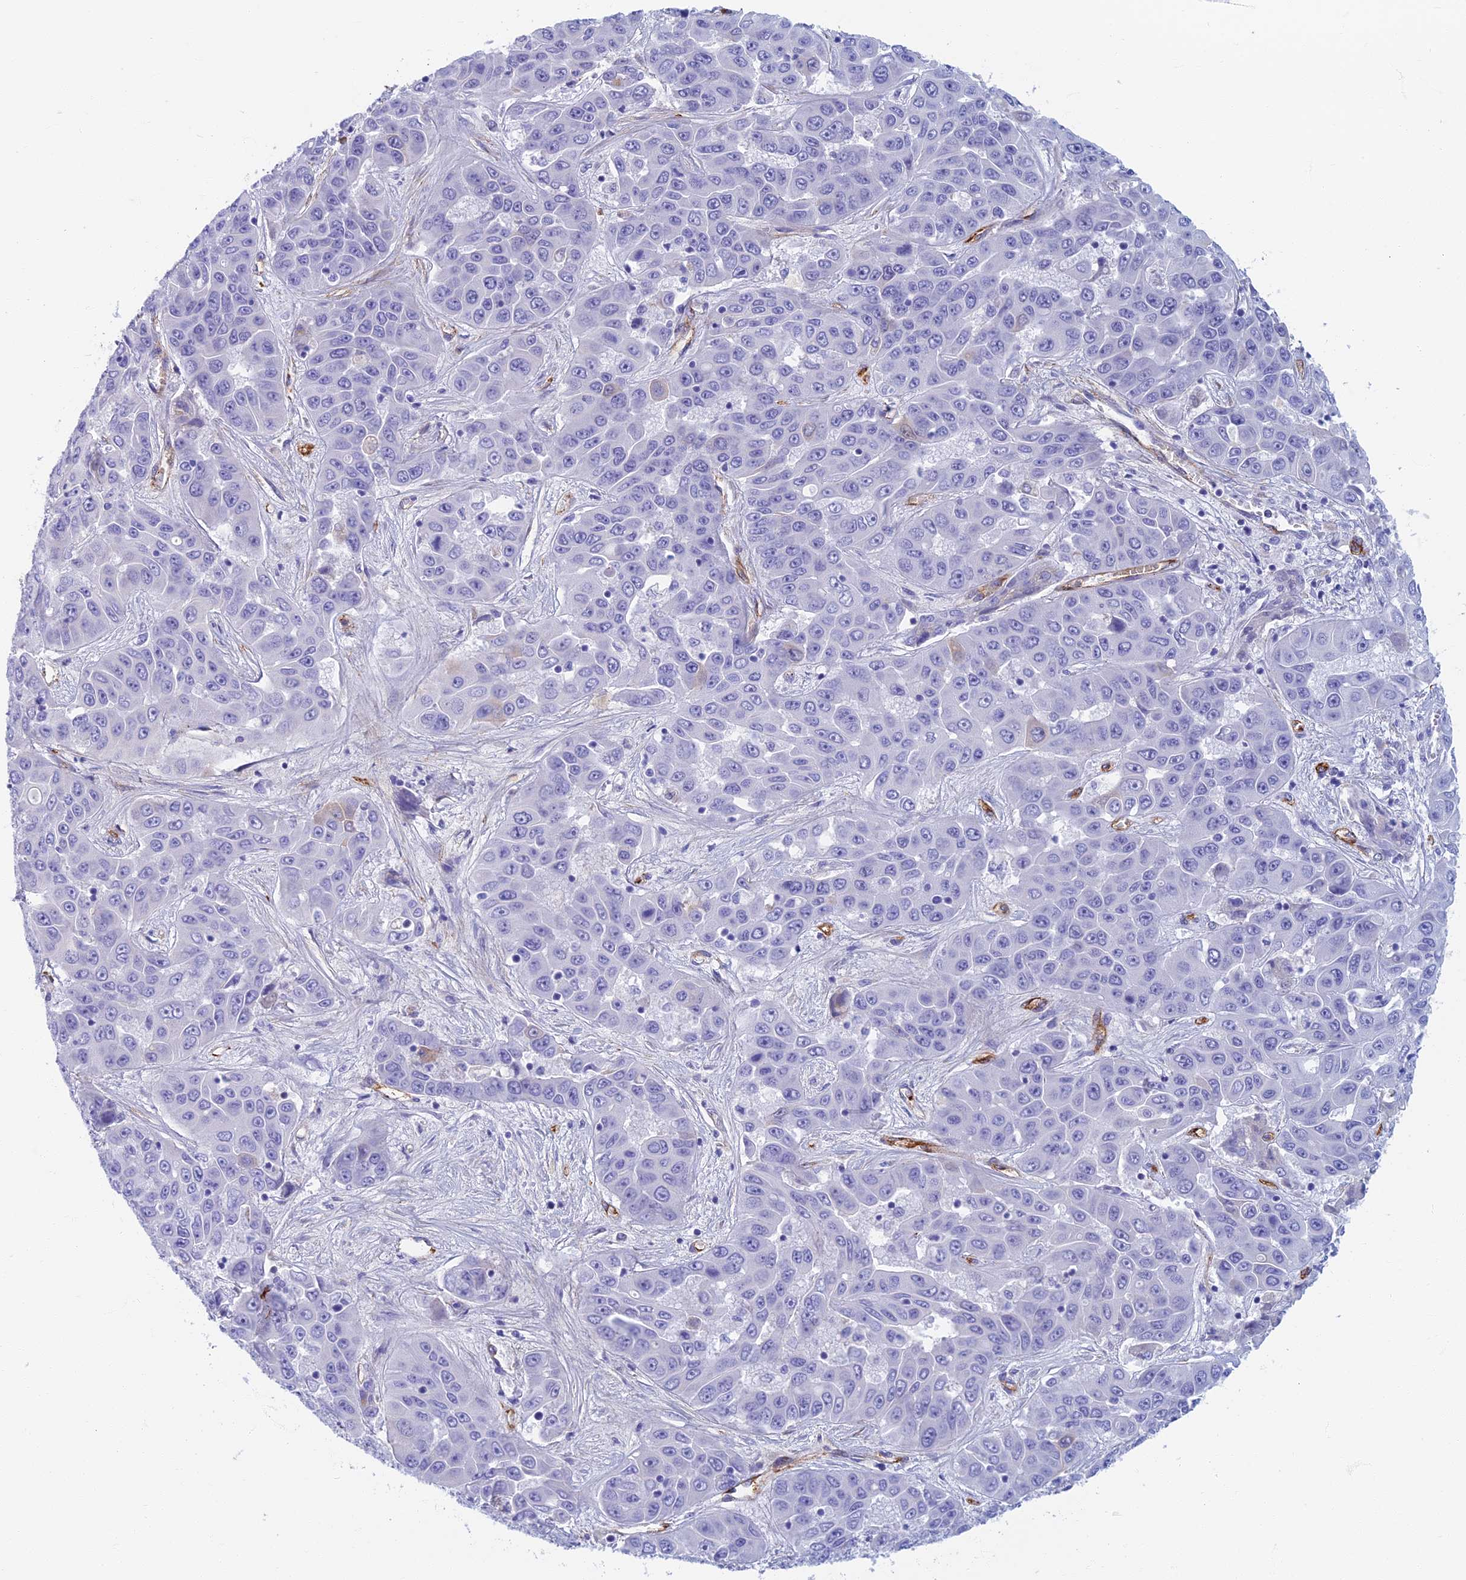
{"staining": {"intensity": "negative", "quantity": "none", "location": "none"}, "tissue": "liver cancer", "cell_type": "Tumor cells", "image_type": "cancer", "snomed": [{"axis": "morphology", "description": "Cholangiocarcinoma"}, {"axis": "topography", "description": "Liver"}], "caption": "There is no significant expression in tumor cells of cholangiocarcinoma (liver).", "gene": "ETFRF1", "patient": {"sex": "female", "age": 52}}